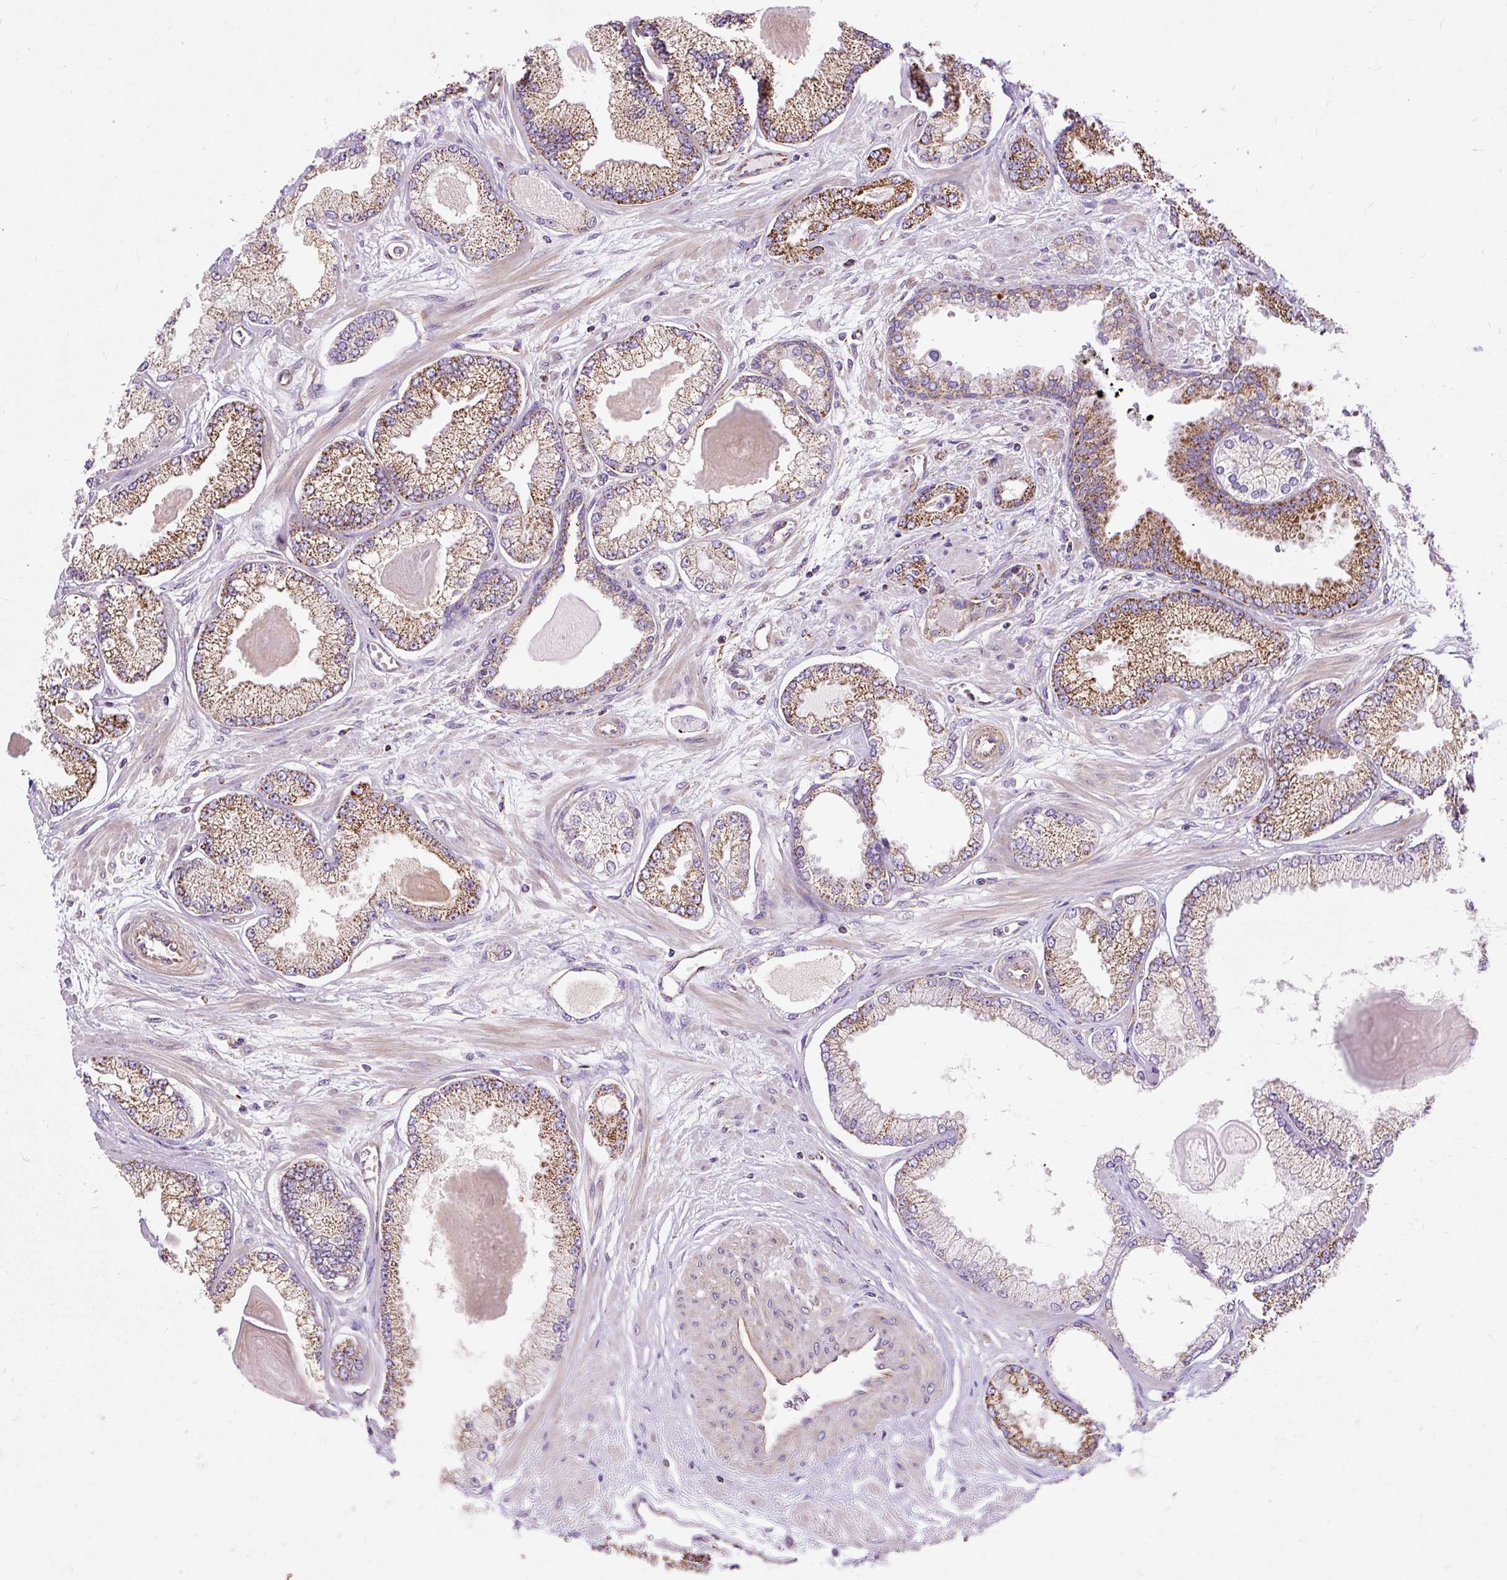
{"staining": {"intensity": "moderate", "quantity": ">75%", "location": "cytoplasmic/membranous"}, "tissue": "prostate cancer", "cell_type": "Tumor cells", "image_type": "cancer", "snomed": [{"axis": "morphology", "description": "Adenocarcinoma, Low grade"}, {"axis": "topography", "description": "Prostate"}], "caption": "Immunohistochemical staining of prostate low-grade adenocarcinoma displays medium levels of moderate cytoplasmic/membranous protein staining in about >75% of tumor cells. (DAB IHC with brightfield microscopy, high magnification).", "gene": "CEP290", "patient": {"sex": "male", "age": 64}}